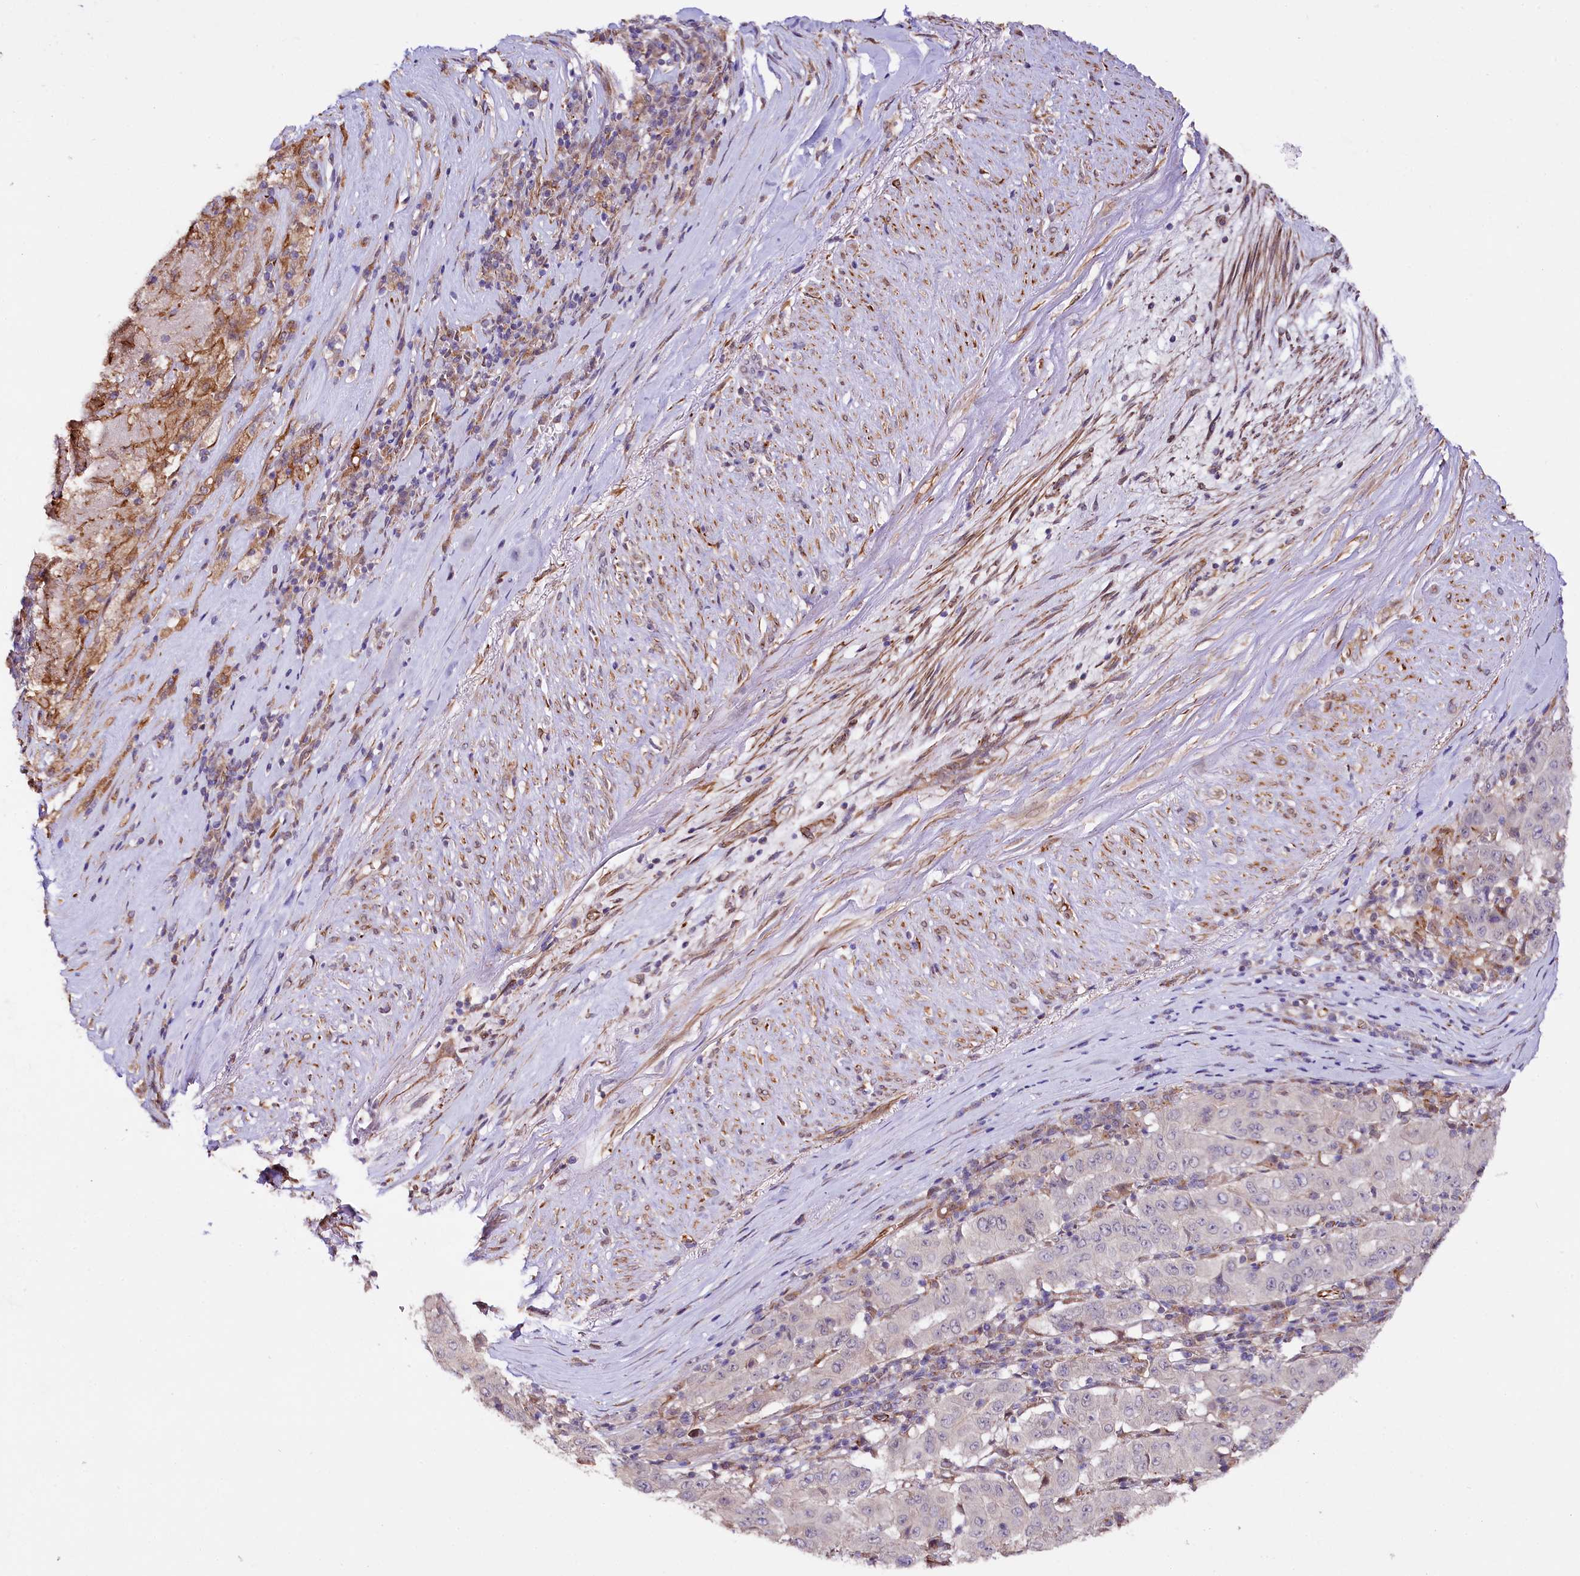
{"staining": {"intensity": "negative", "quantity": "none", "location": "none"}, "tissue": "pancreatic cancer", "cell_type": "Tumor cells", "image_type": "cancer", "snomed": [{"axis": "morphology", "description": "Adenocarcinoma, NOS"}, {"axis": "topography", "description": "Pancreas"}], "caption": "The immunohistochemistry histopathology image has no significant positivity in tumor cells of adenocarcinoma (pancreatic) tissue.", "gene": "TTC12", "patient": {"sex": "male", "age": 63}}